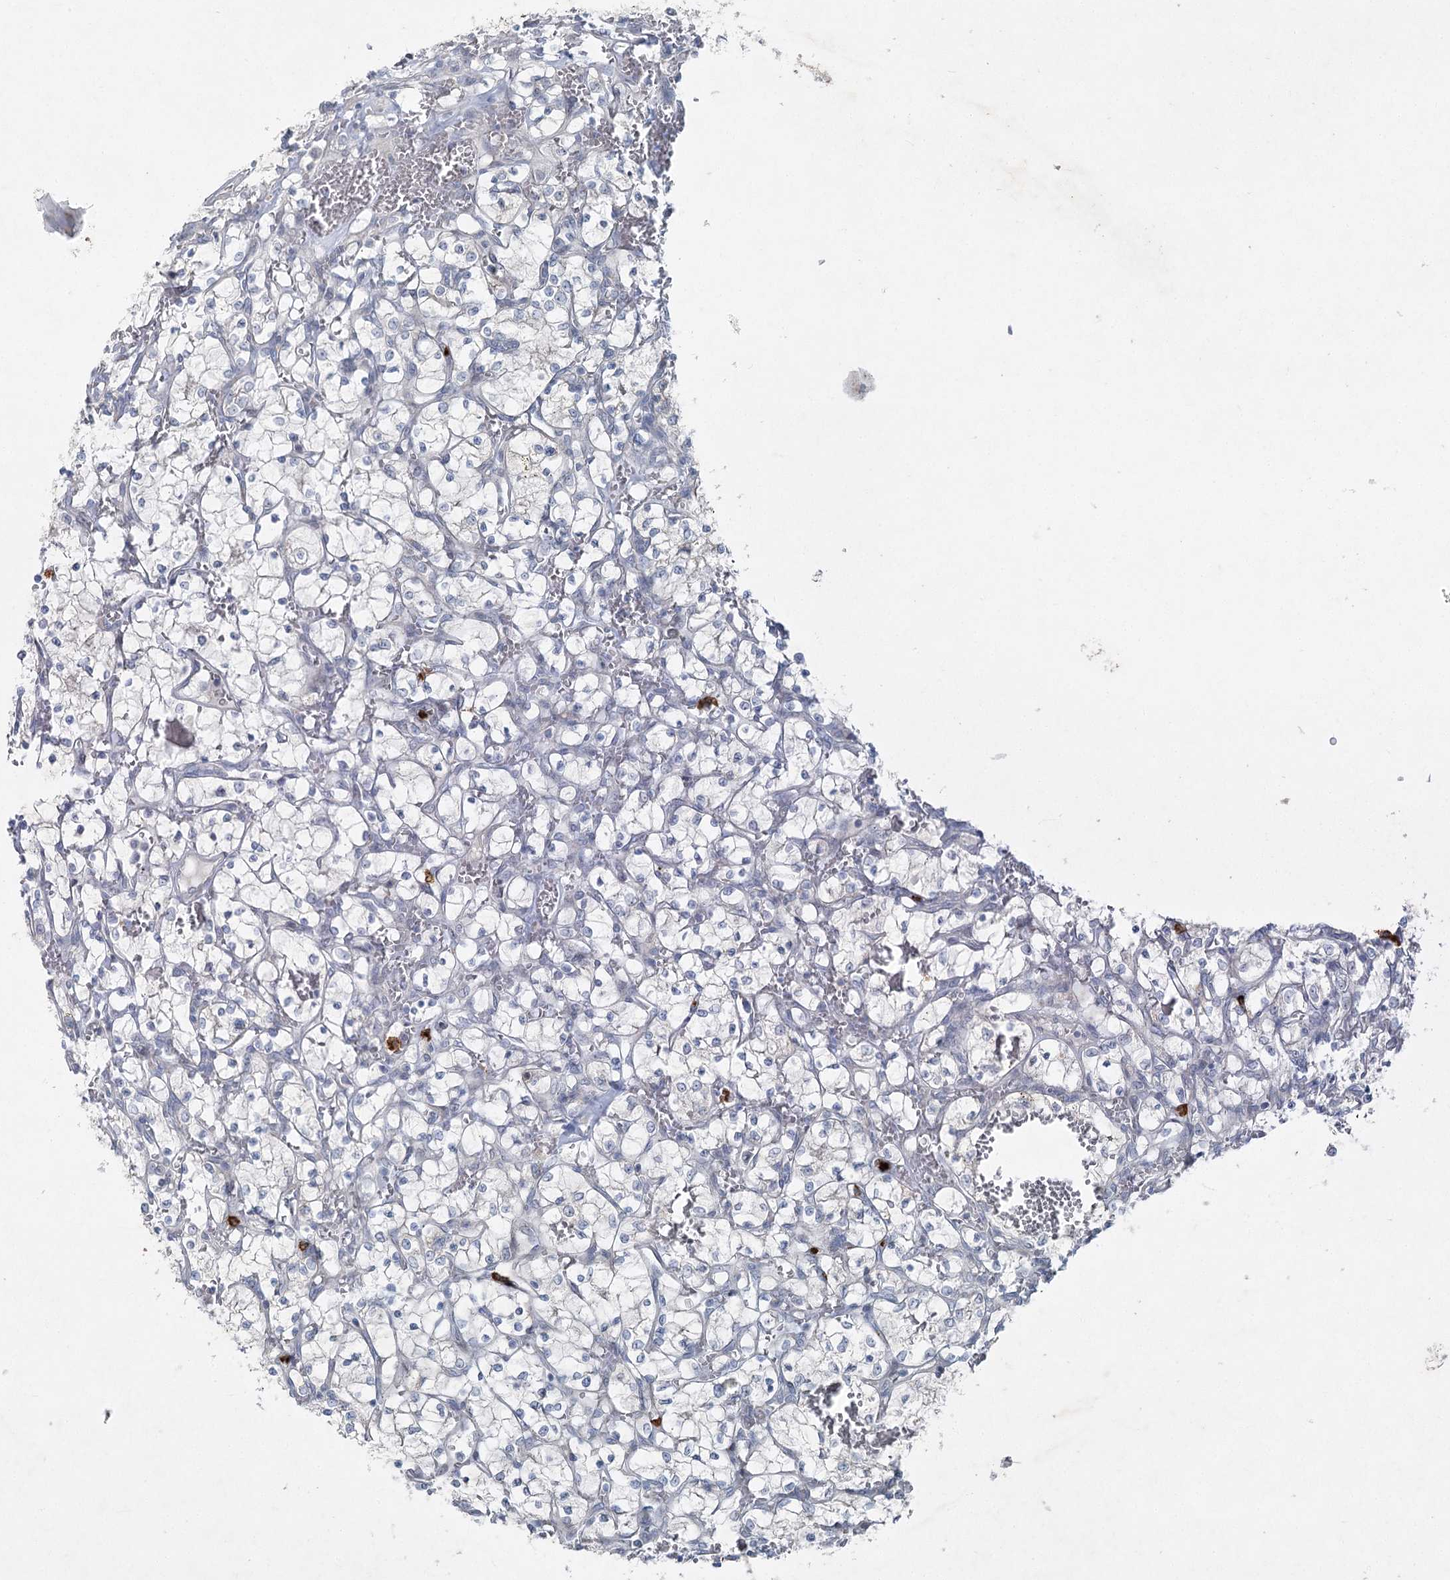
{"staining": {"intensity": "negative", "quantity": "none", "location": "none"}, "tissue": "renal cancer", "cell_type": "Tumor cells", "image_type": "cancer", "snomed": [{"axis": "morphology", "description": "Adenocarcinoma, NOS"}, {"axis": "topography", "description": "Kidney"}], "caption": "Immunohistochemistry (IHC) of human renal adenocarcinoma shows no positivity in tumor cells. (Brightfield microscopy of DAB (3,3'-diaminobenzidine) immunohistochemistry (IHC) at high magnification).", "gene": "PLA2G12A", "patient": {"sex": "female", "age": 69}}